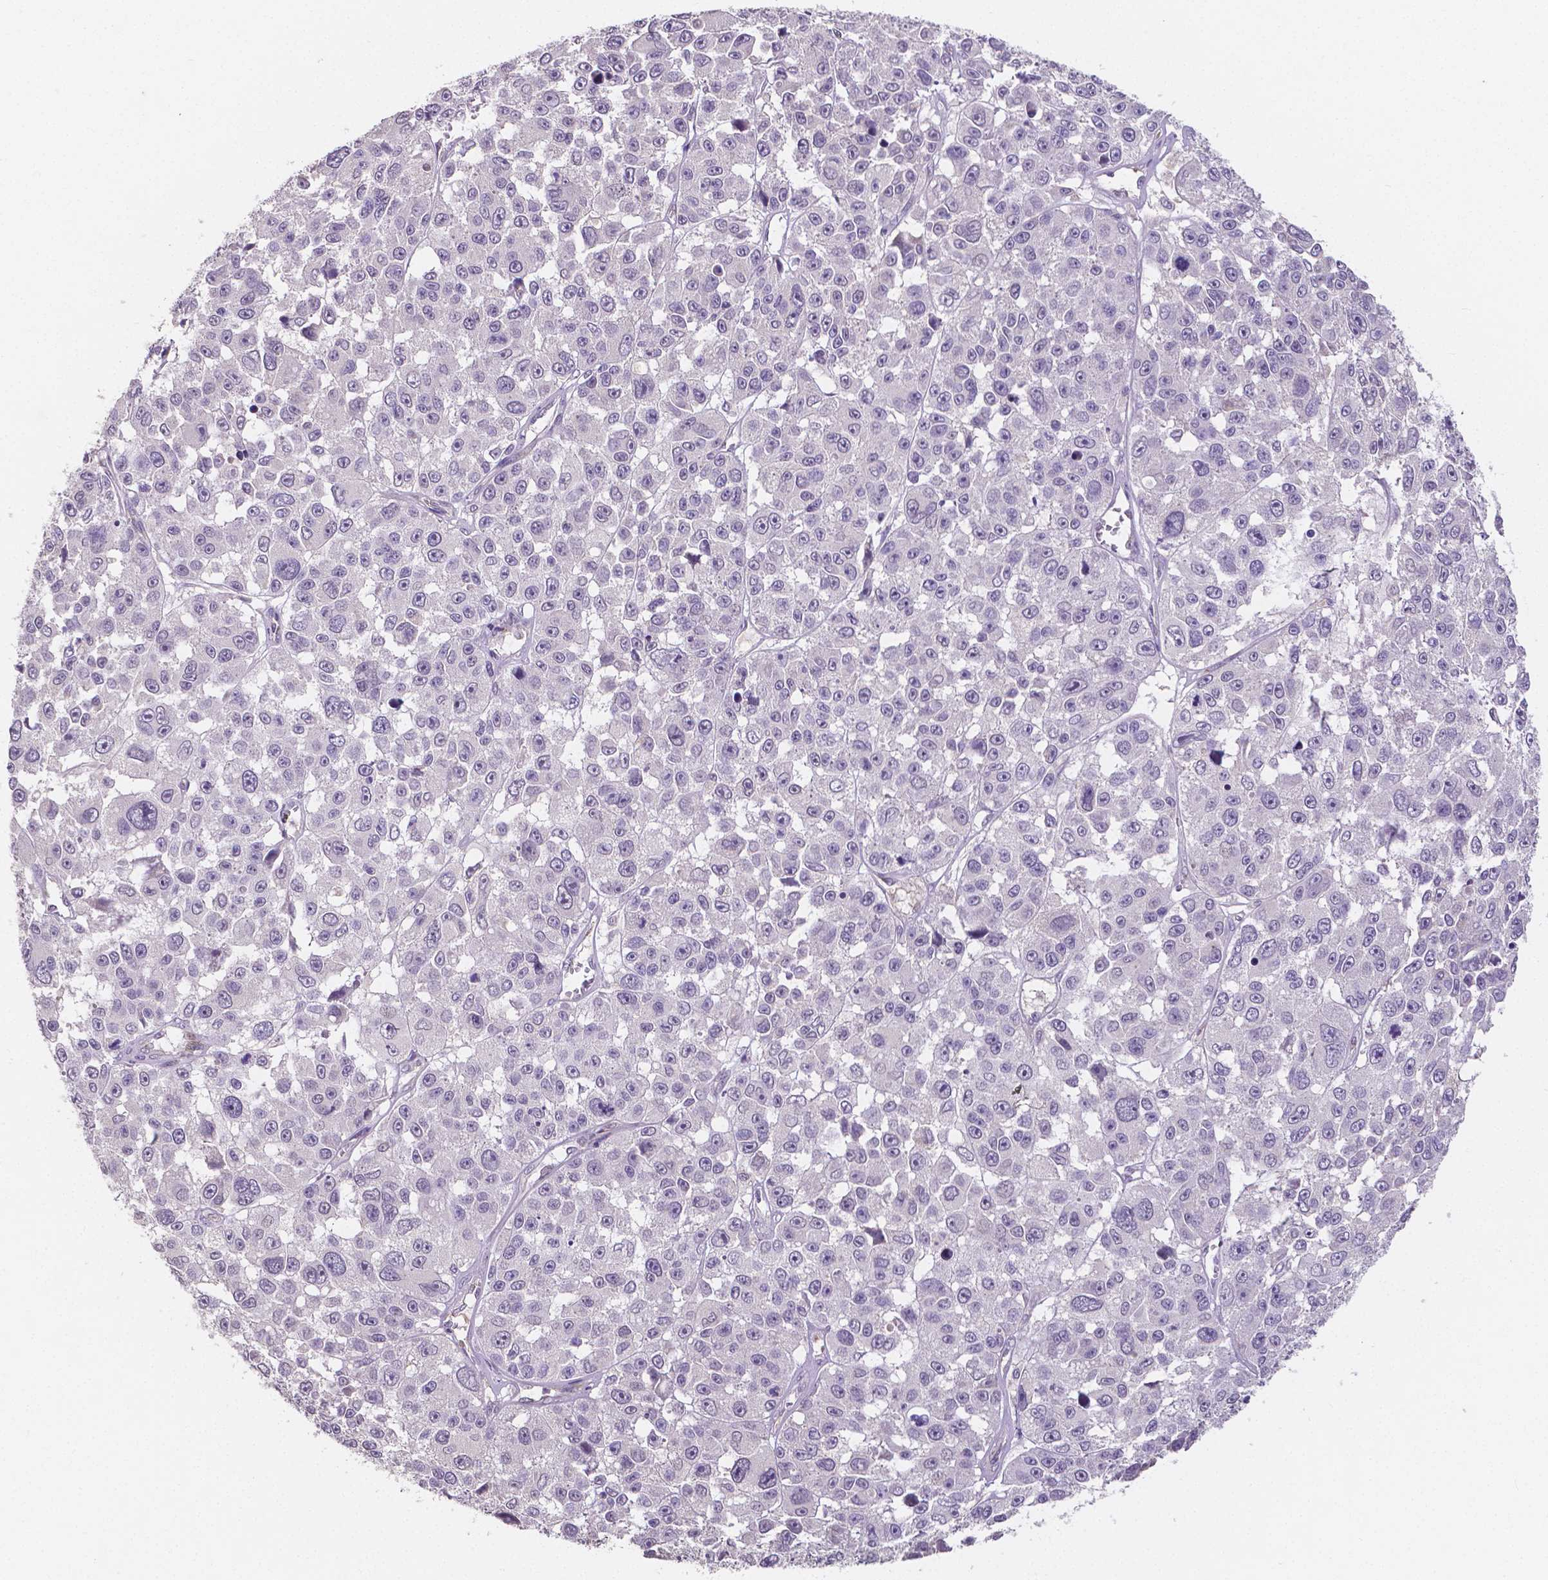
{"staining": {"intensity": "negative", "quantity": "none", "location": "none"}, "tissue": "melanoma", "cell_type": "Tumor cells", "image_type": "cancer", "snomed": [{"axis": "morphology", "description": "Malignant melanoma, NOS"}, {"axis": "topography", "description": "Skin"}], "caption": "DAB immunohistochemical staining of human malignant melanoma shows no significant staining in tumor cells.", "gene": "ELAVL2", "patient": {"sex": "female", "age": 66}}